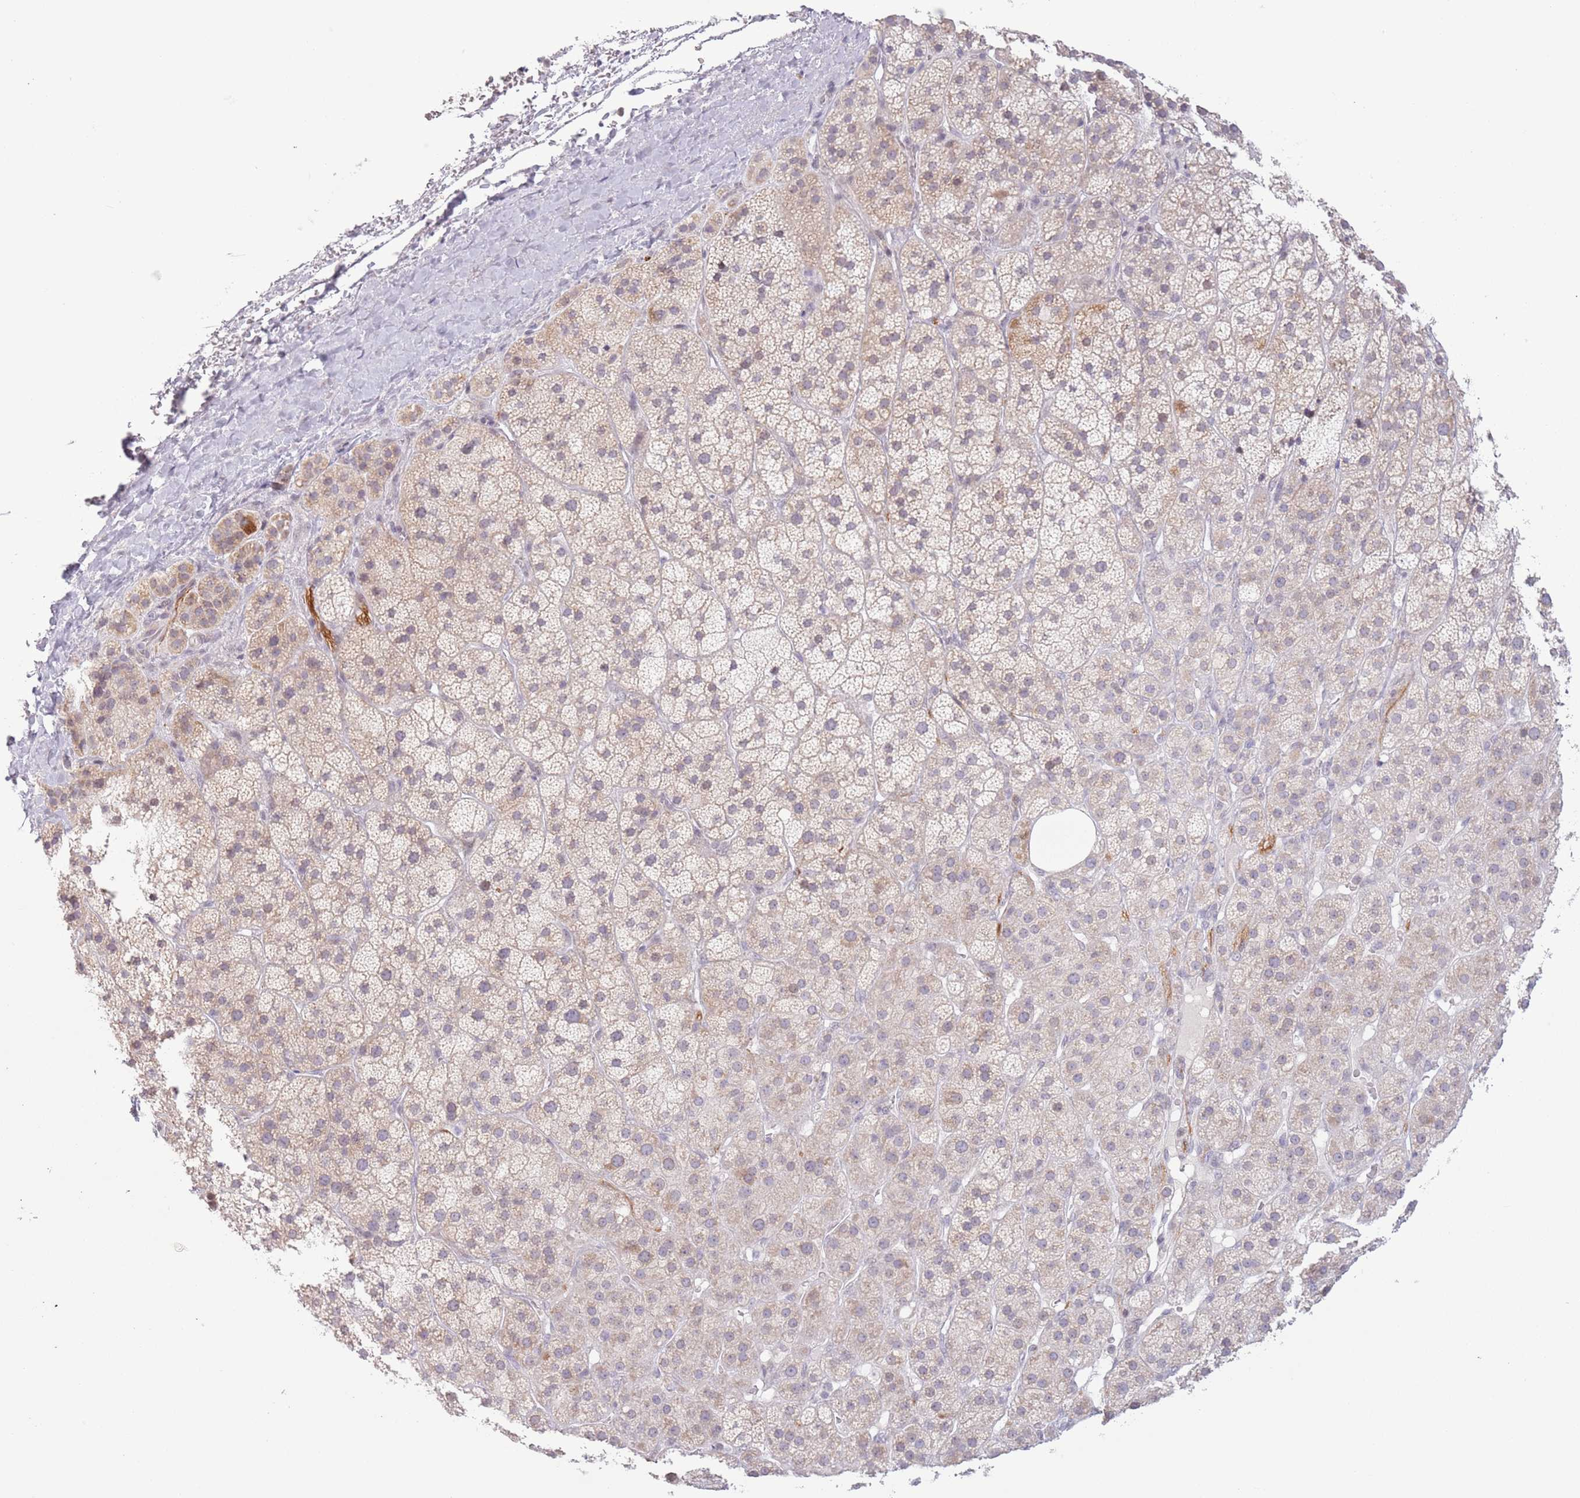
{"staining": {"intensity": "weak", "quantity": "<25%", "location": "cytoplasmic/membranous"}, "tissue": "adrenal gland", "cell_type": "Glandular cells", "image_type": "normal", "snomed": [{"axis": "morphology", "description": "Normal tissue, NOS"}, {"axis": "topography", "description": "Adrenal gland"}], "caption": "IHC of unremarkable adrenal gland displays no expression in glandular cells.", "gene": "MRPL34", "patient": {"sex": "female", "age": 70}}